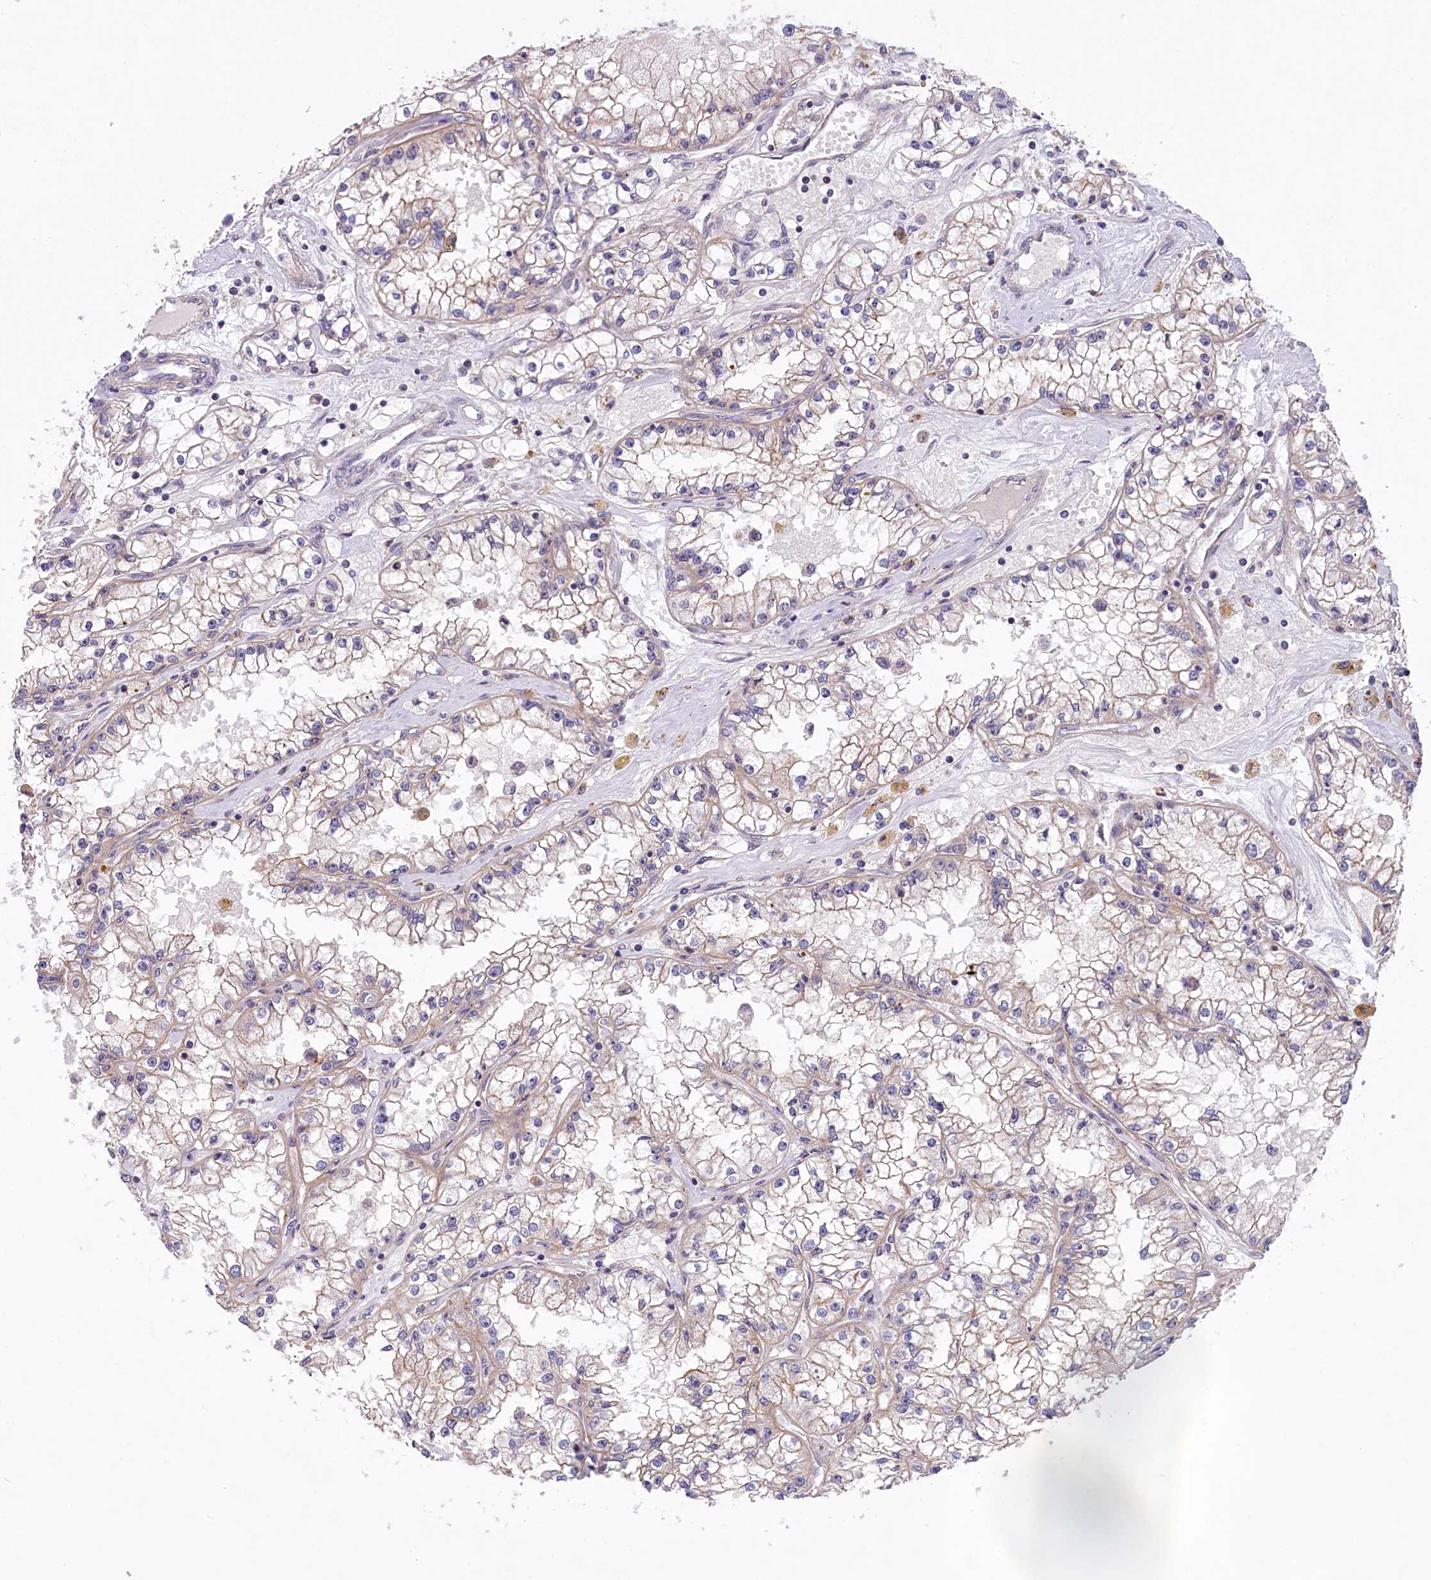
{"staining": {"intensity": "negative", "quantity": "none", "location": "none"}, "tissue": "renal cancer", "cell_type": "Tumor cells", "image_type": "cancer", "snomed": [{"axis": "morphology", "description": "Adenocarcinoma, NOS"}, {"axis": "topography", "description": "Kidney"}], "caption": "This is an immunohistochemistry image of human renal adenocarcinoma. There is no expression in tumor cells.", "gene": "HYKK", "patient": {"sex": "male", "age": 56}}